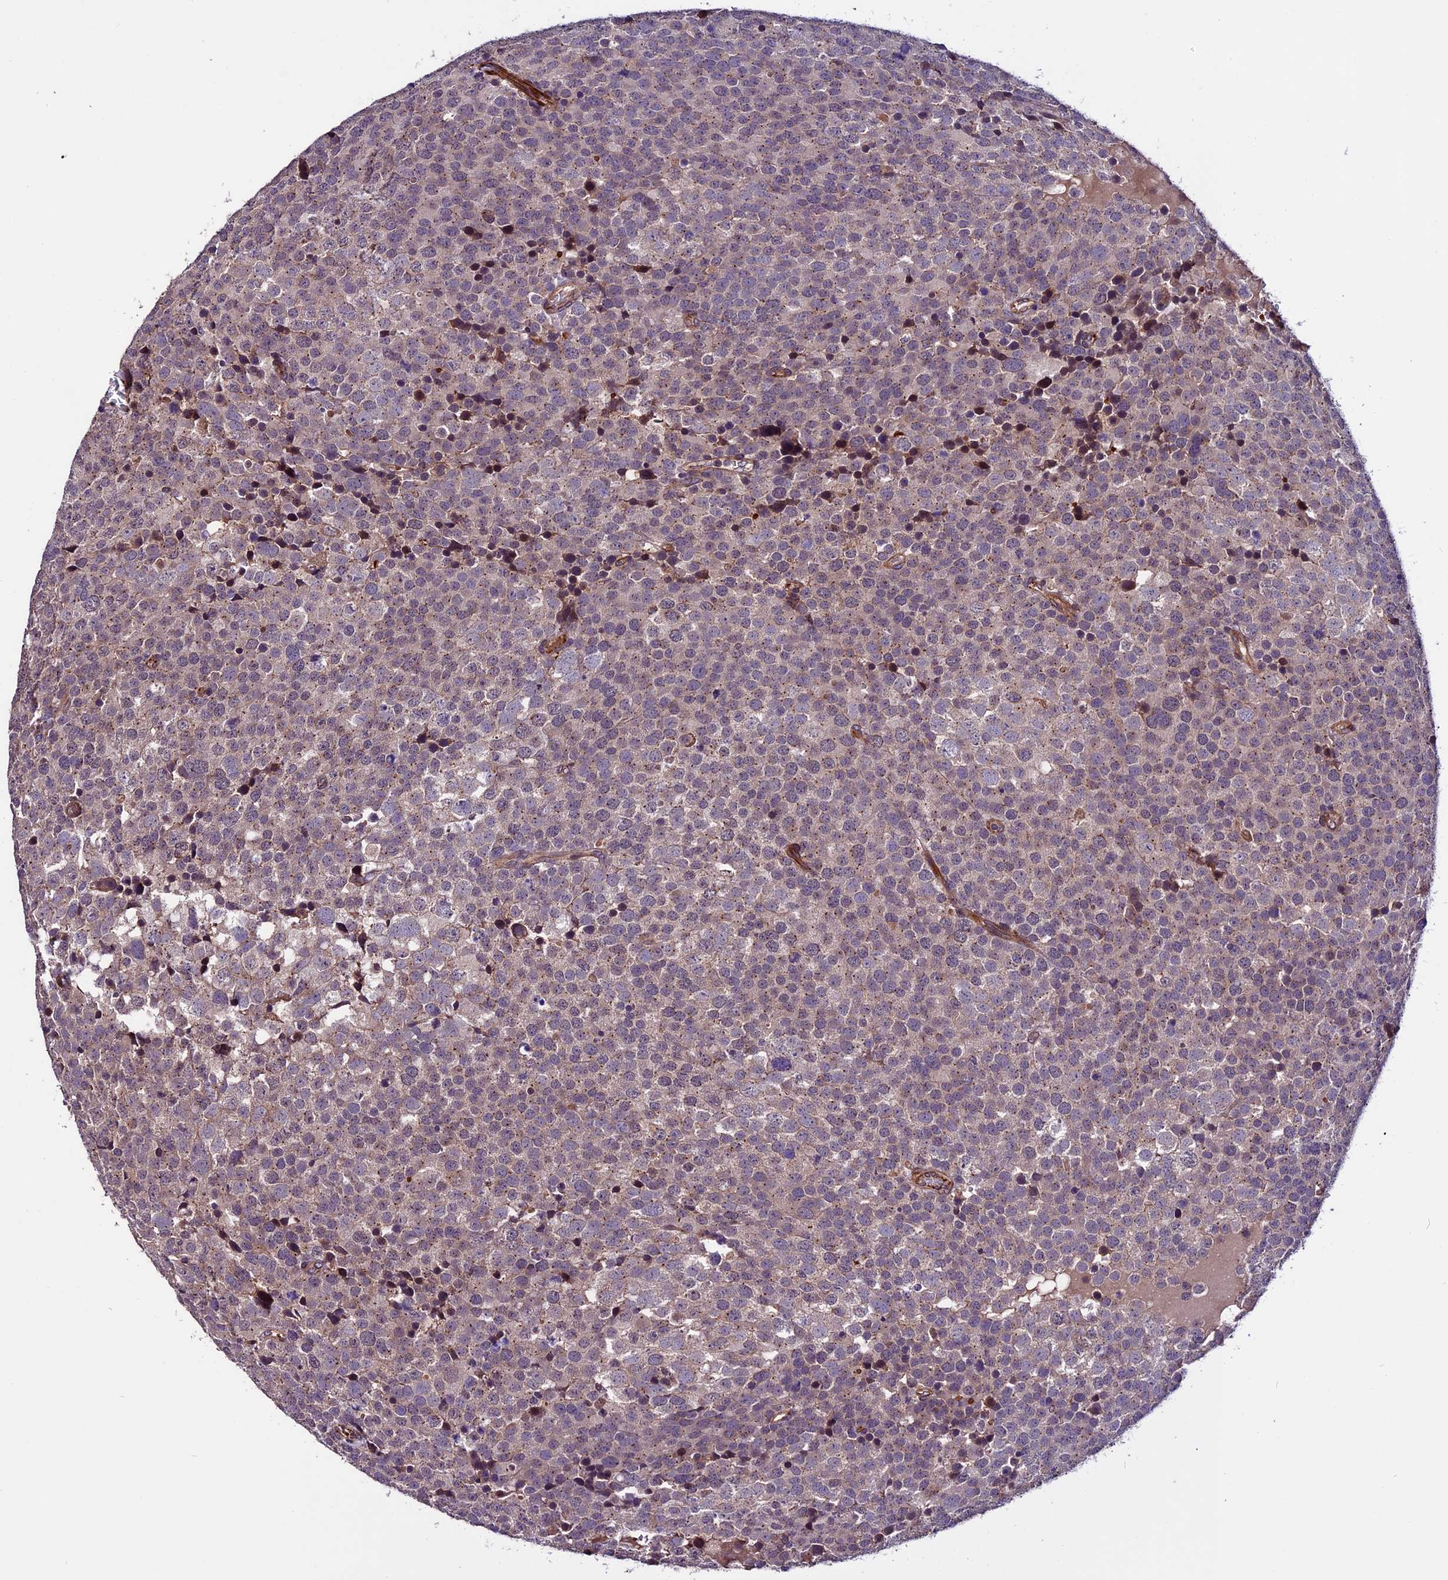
{"staining": {"intensity": "weak", "quantity": ">75%", "location": "cytoplasmic/membranous"}, "tissue": "testis cancer", "cell_type": "Tumor cells", "image_type": "cancer", "snomed": [{"axis": "morphology", "description": "Seminoma, NOS"}, {"axis": "topography", "description": "Testis"}], "caption": "Immunohistochemical staining of testis seminoma shows low levels of weak cytoplasmic/membranous positivity in about >75% of tumor cells.", "gene": "RINL", "patient": {"sex": "male", "age": 71}}